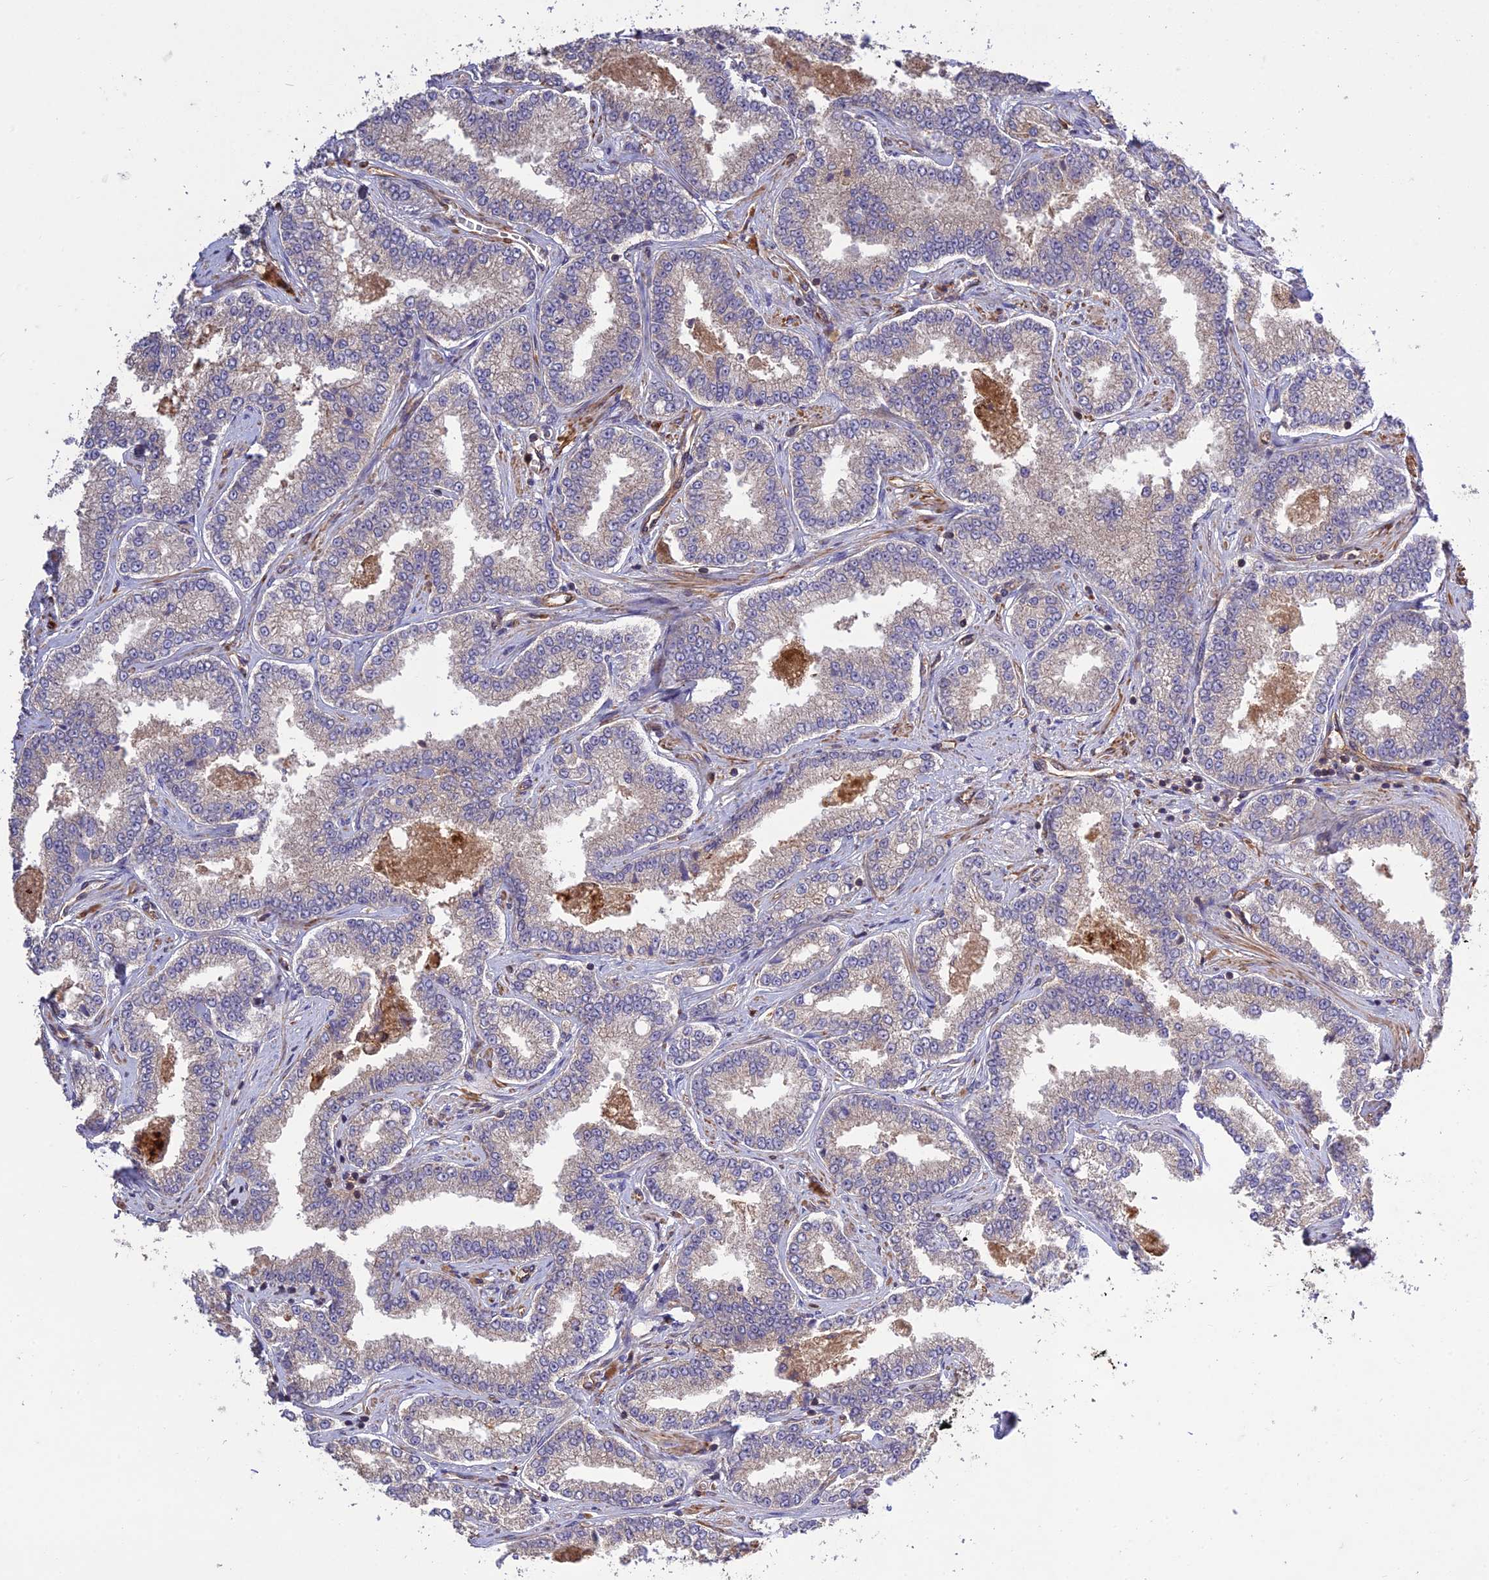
{"staining": {"intensity": "moderate", "quantity": "25%-75%", "location": "cytoplasmic/membranous"}, "tissue": "prostate cancer", "cell_type": "Tumor cells", "image_type": "cancer", "snomed": [{"axis": "morphology", "description": "Normal tissue, NOS"}, {"axis": "morphology", "description": "Adenocarcinoma, High grade"}, {"axis": "topography", "description": "Prostate"}], "caption": "Immunohistochemical staining of human prostate cancer (adenocarcinoma (high-grade)) shows moderate cytoplasmic/membranous protein expression in approximately 25%-75% of tumor cells.", "gene": "TMEM131L", "patient": {"sex": "male", "age": 83}}